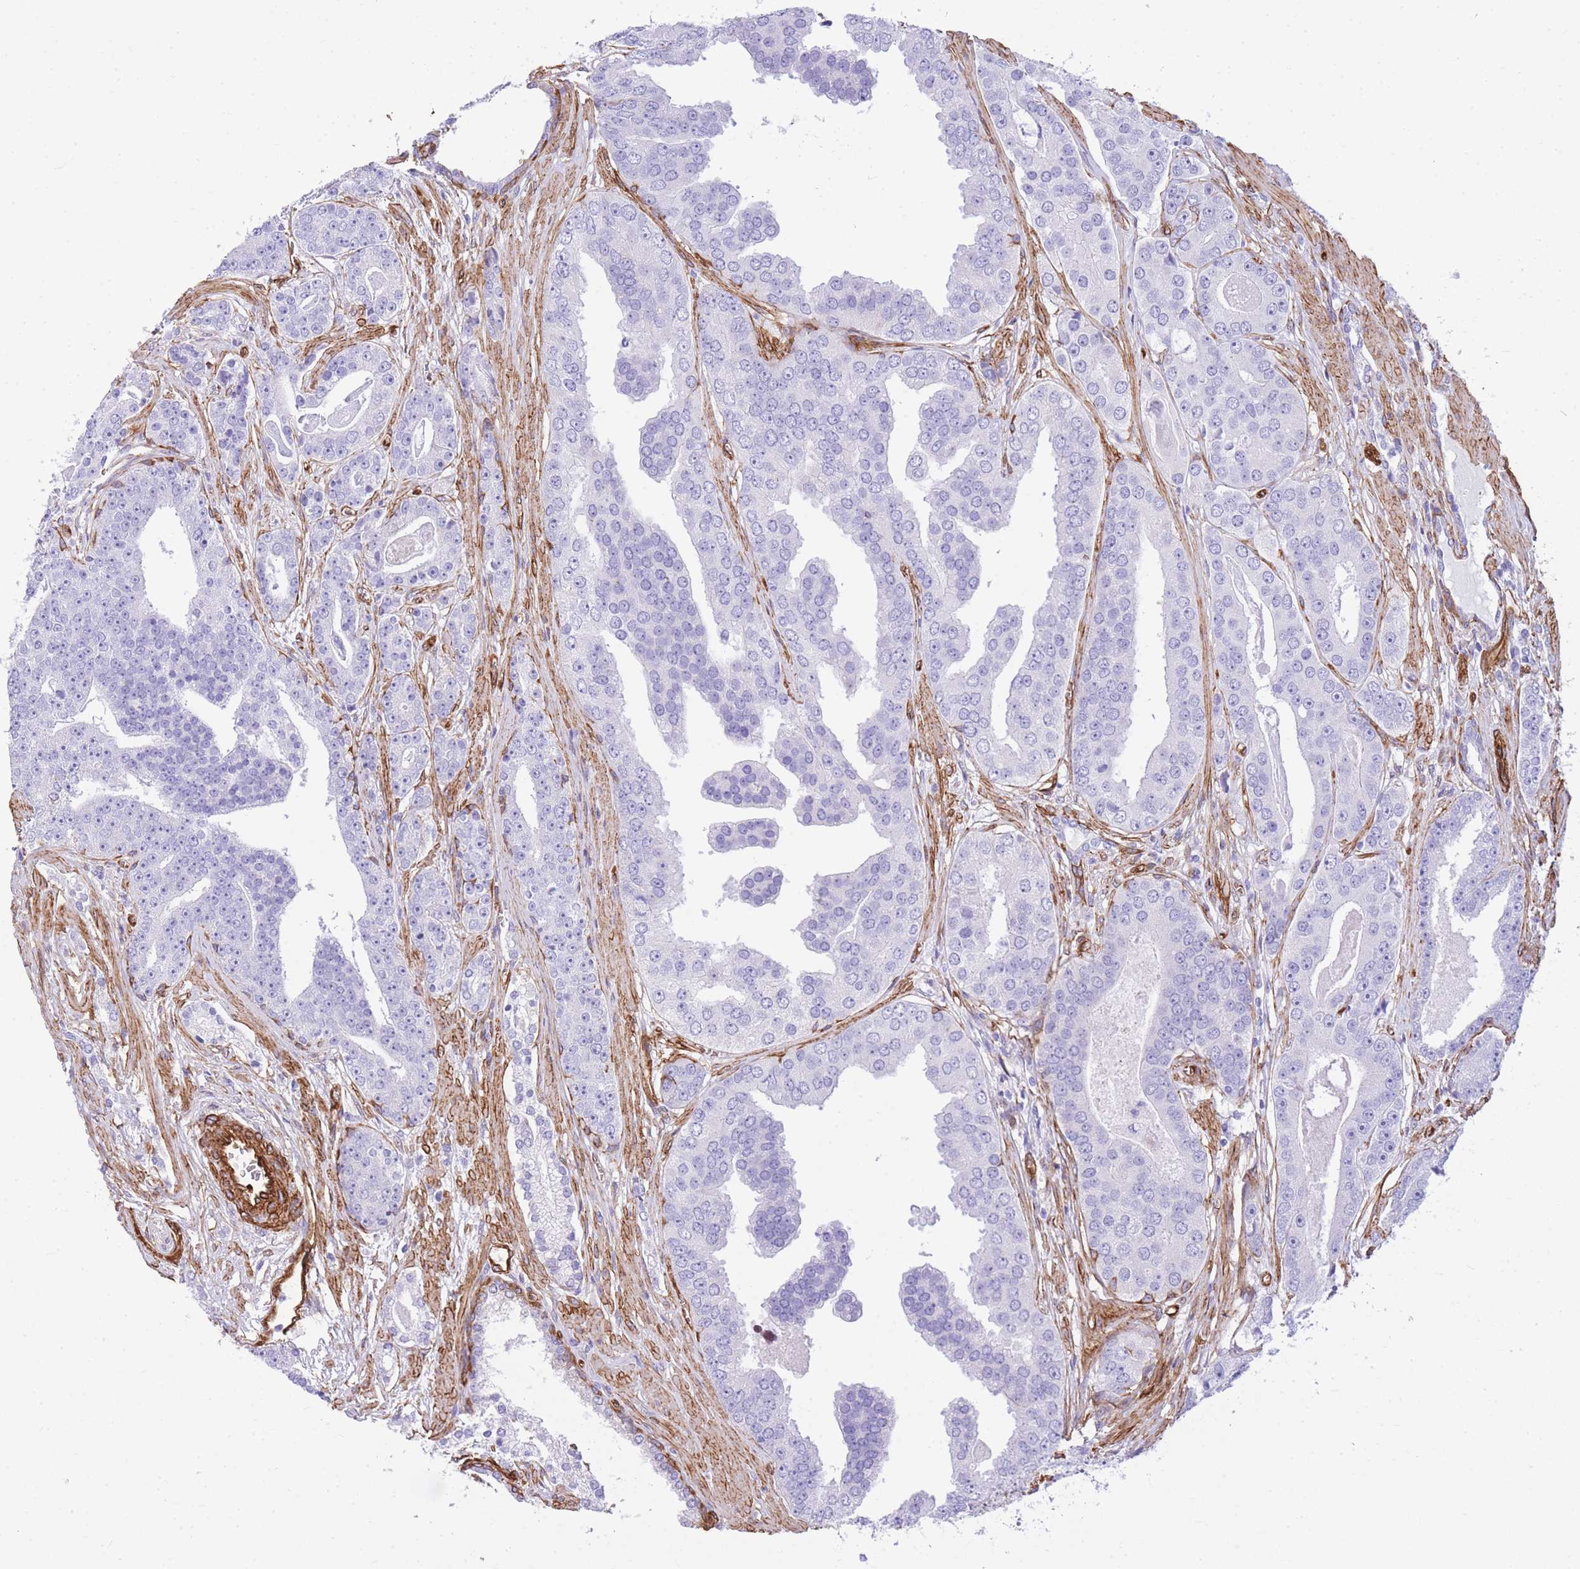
{"staining": {"intensity": "negative", "quantity": "none", "location": "none"}, "tissue": "prostate cancer", "cell_type": "Tumor cells", "image_type": "cancer", "snomed": [{"axis": "morphology", "description": "Adenocarcinoma, High grade"}, {"axis": "topography", "description": "Prostate"}], "caption": "This is a image of immunohistochemistry (IHC) staining of prostate cancer, which shows no expression in tumor cells. (DAB immunohistochemistry (IHC) with hematoxylin counter stain).", "gene": "CAVIN1", "patient": {"sex": "male", "age": 71}}